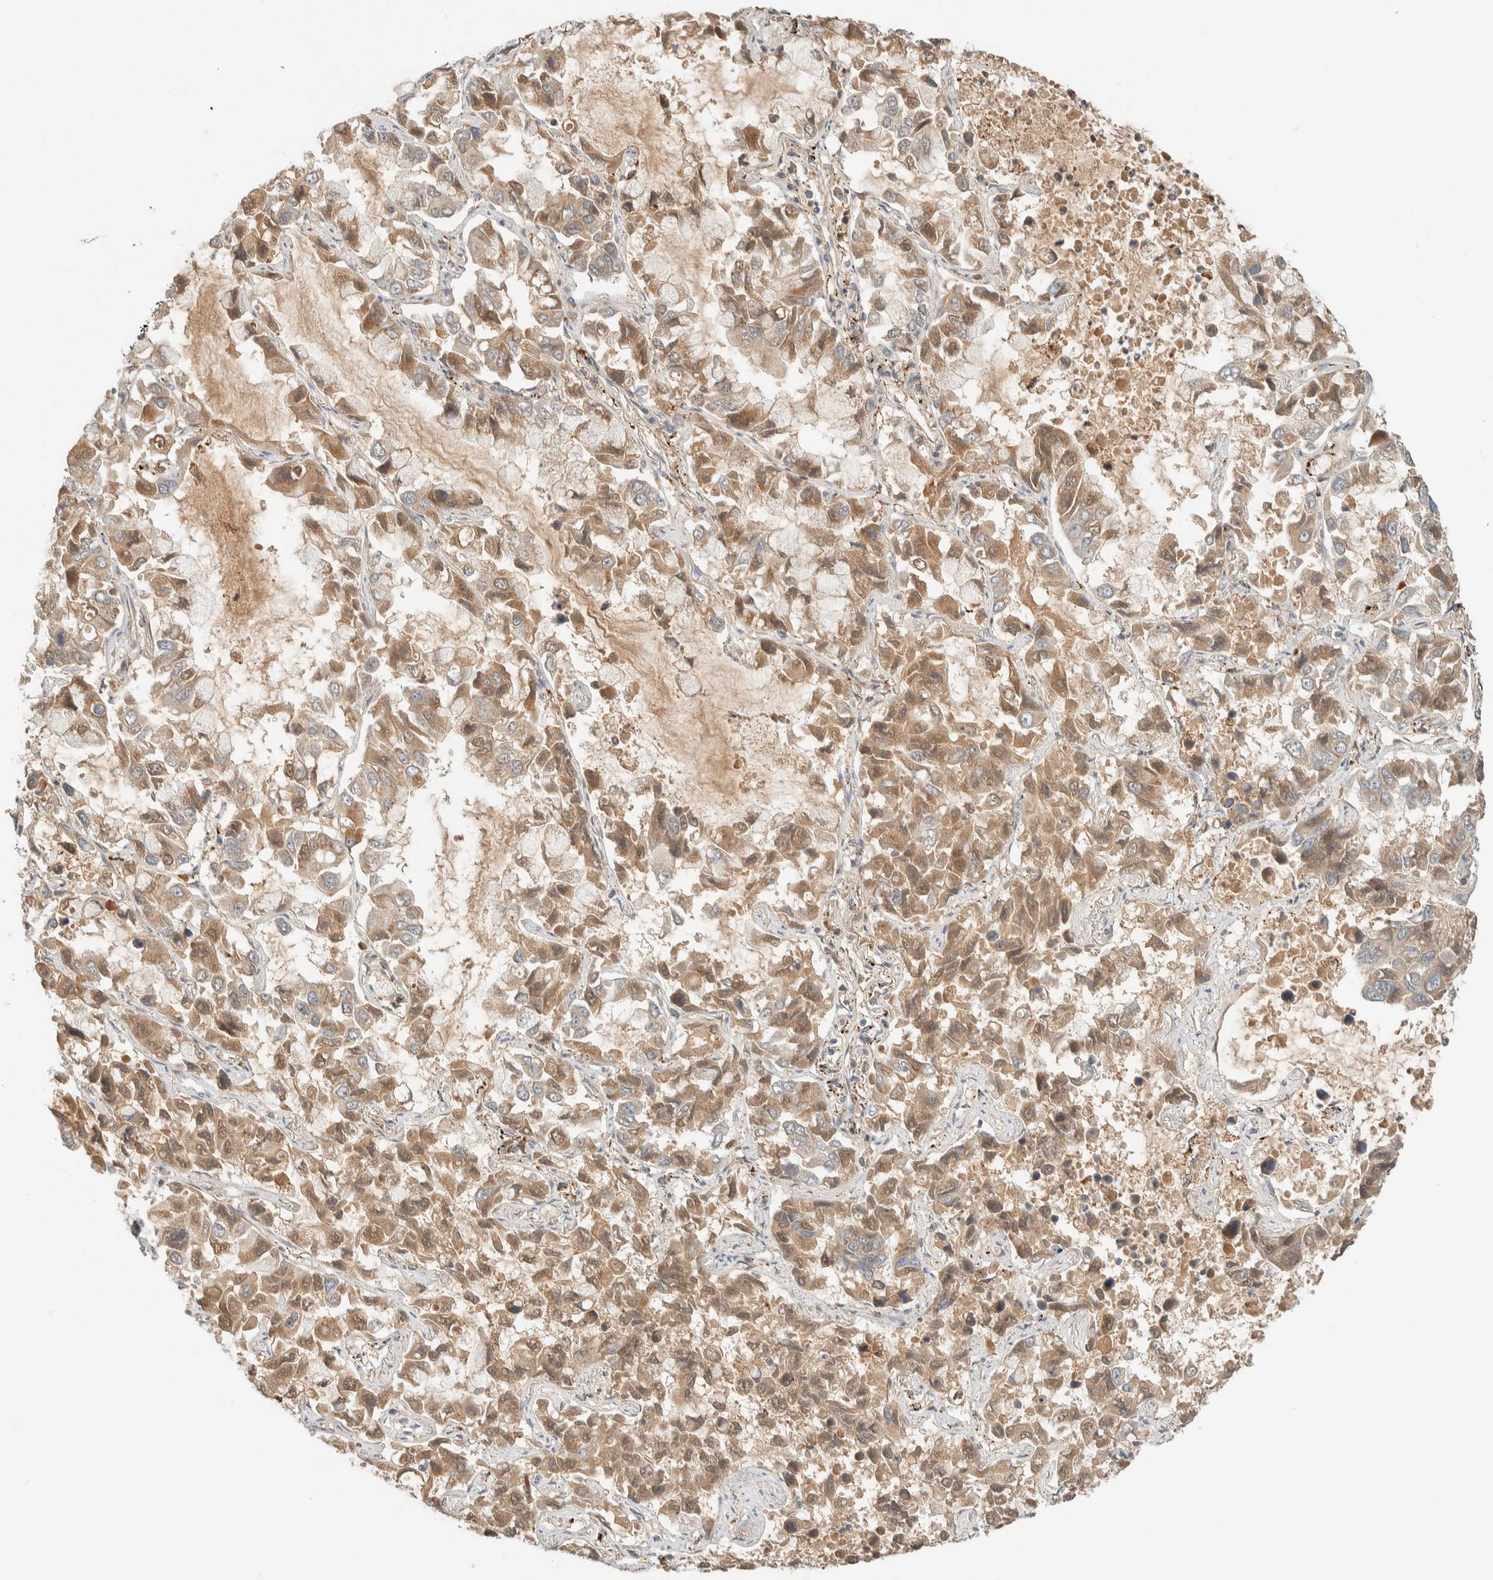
{"staining": {"intensity": "moderate", "quantity": ">75%", "location": "cytoplasmic/membranous"}, "tissue": "lung cancer", "cell_type": "Tumor cells", "image_type": "cancer", "snomed": [{"axis": "morphology", "description": "Adenocarcinoma, NOS"}, {"axis": "topography", "description": "Lung"}], "caption": "Lung cancer (adenocarcinoma) stained for a protein reveals moderate cytoplasmic/membranous positivity in tumor cells.", "gene": "FAM167A", "patient": {"sex": "male", "age": 64}}